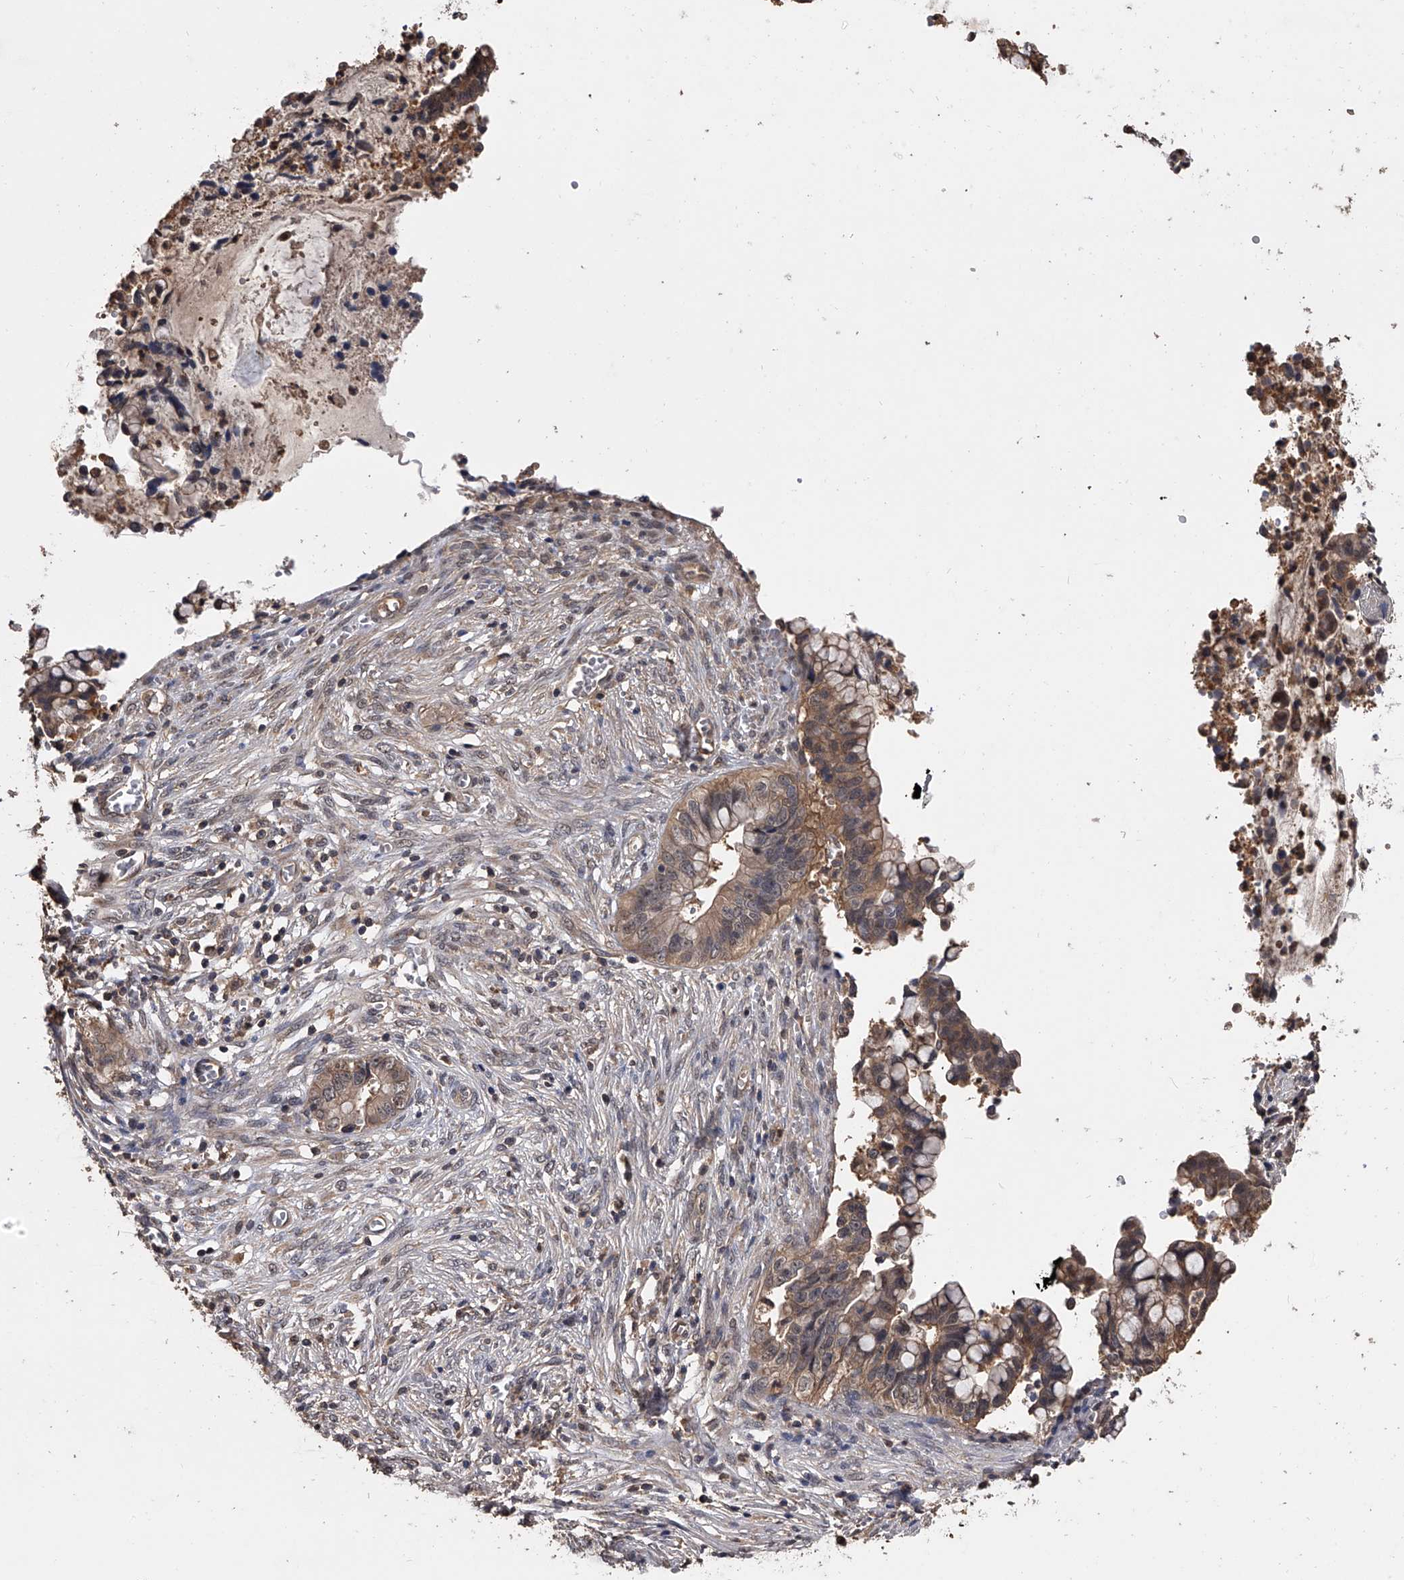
{"staining": {"intensity": "weak", "quantity": "25%-75%", "location": "cytoplasmic/membranous"}, "tissue": "cervical cancer", "cell_type": "Tumor cells", "image_type": "cancer", "snomed": [{"axis": "morphology", "description": "Adenocarcinoma, NOS"}, {"axis": "topography", "description": "Cervix"}], "caption": "This image displays immunohistochemistry (IHC) staining of cervical cancer, with low weak cytoplasmic/membranous expression in about 25%-75% of tumor cells.", "gene": "EFCAB7", "patient": {"sex": "female", "age": 44}}